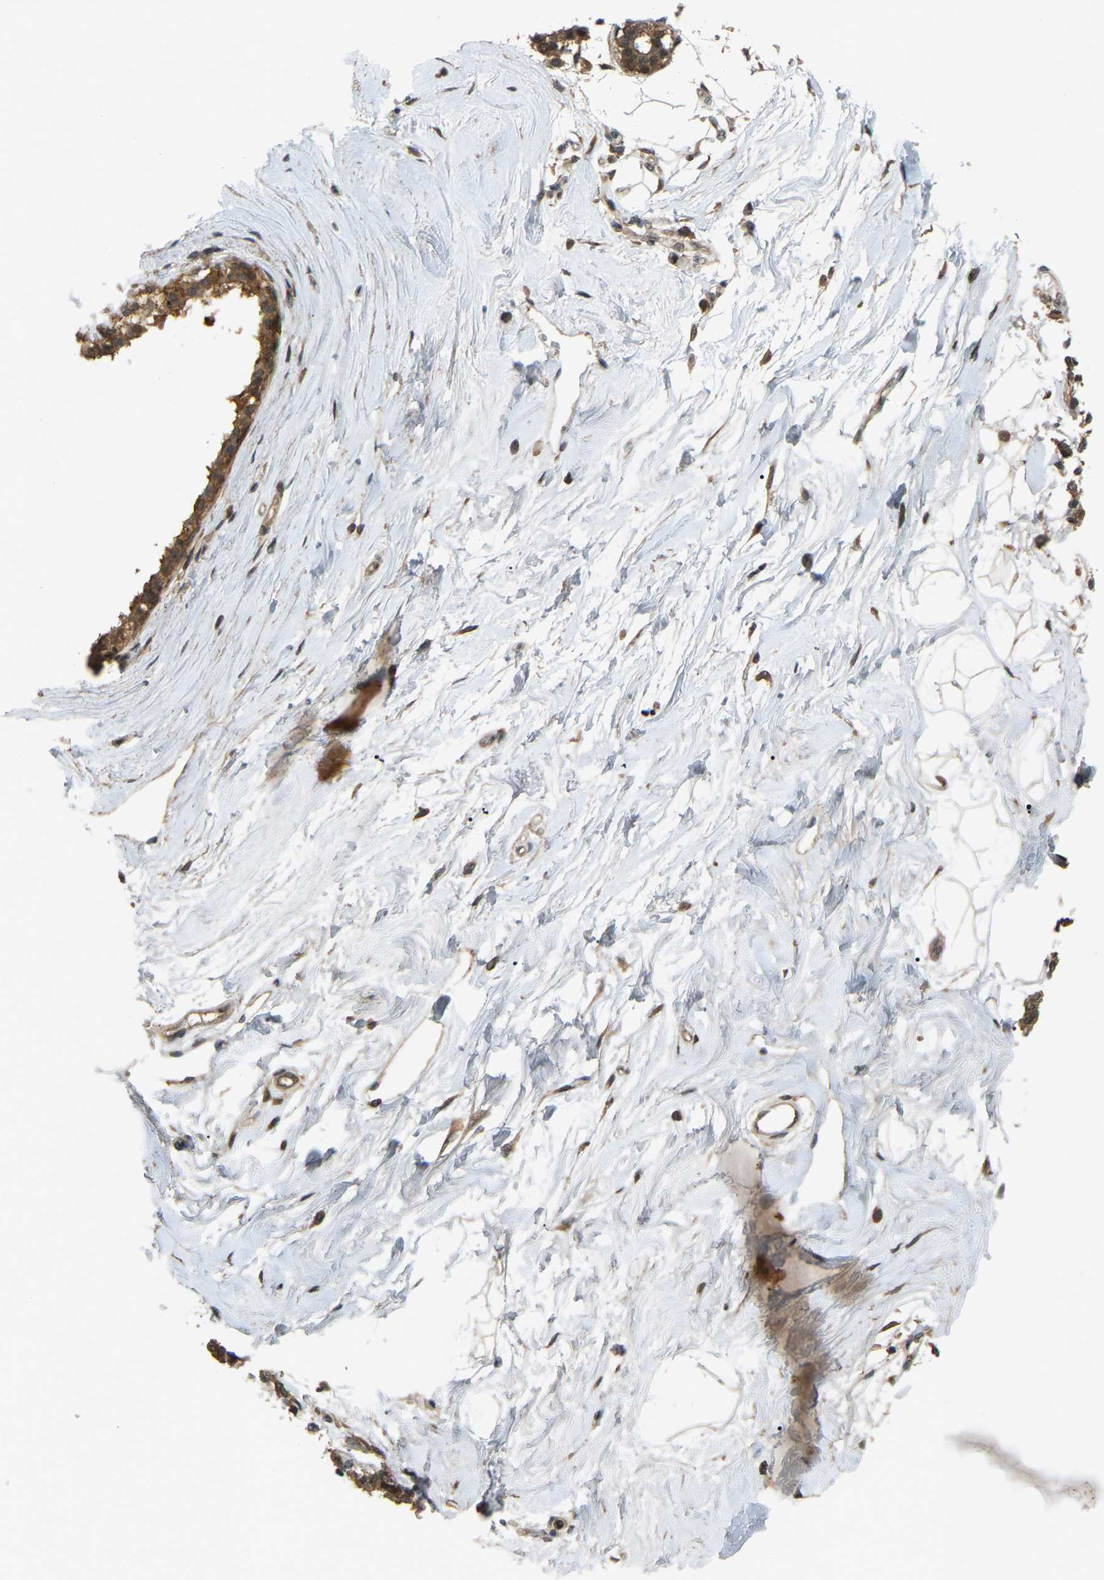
{"staining": {"intensity": "negative", "quantity": "none", "location": "none"}, "tissue": "breast", "cell_type": "Adipocytes", "image_type": "normal", "snomed": [{"axis": "morphology", "description": "Normal tissue, NOS"}, {"axis": "topography", "description": "Breast"}], "caption": "A high-resolution micrograph shows immunohistochemistry staining of normal breast, which displays no significant expression in adipocytes. The staining is performed using DAB (3,3'-diaminobenzidine) brown chromogen with nuclei counter-stained in using hematoxylin.", "gene": "CROT", "patient": {"sex": "female", "age": 45}}